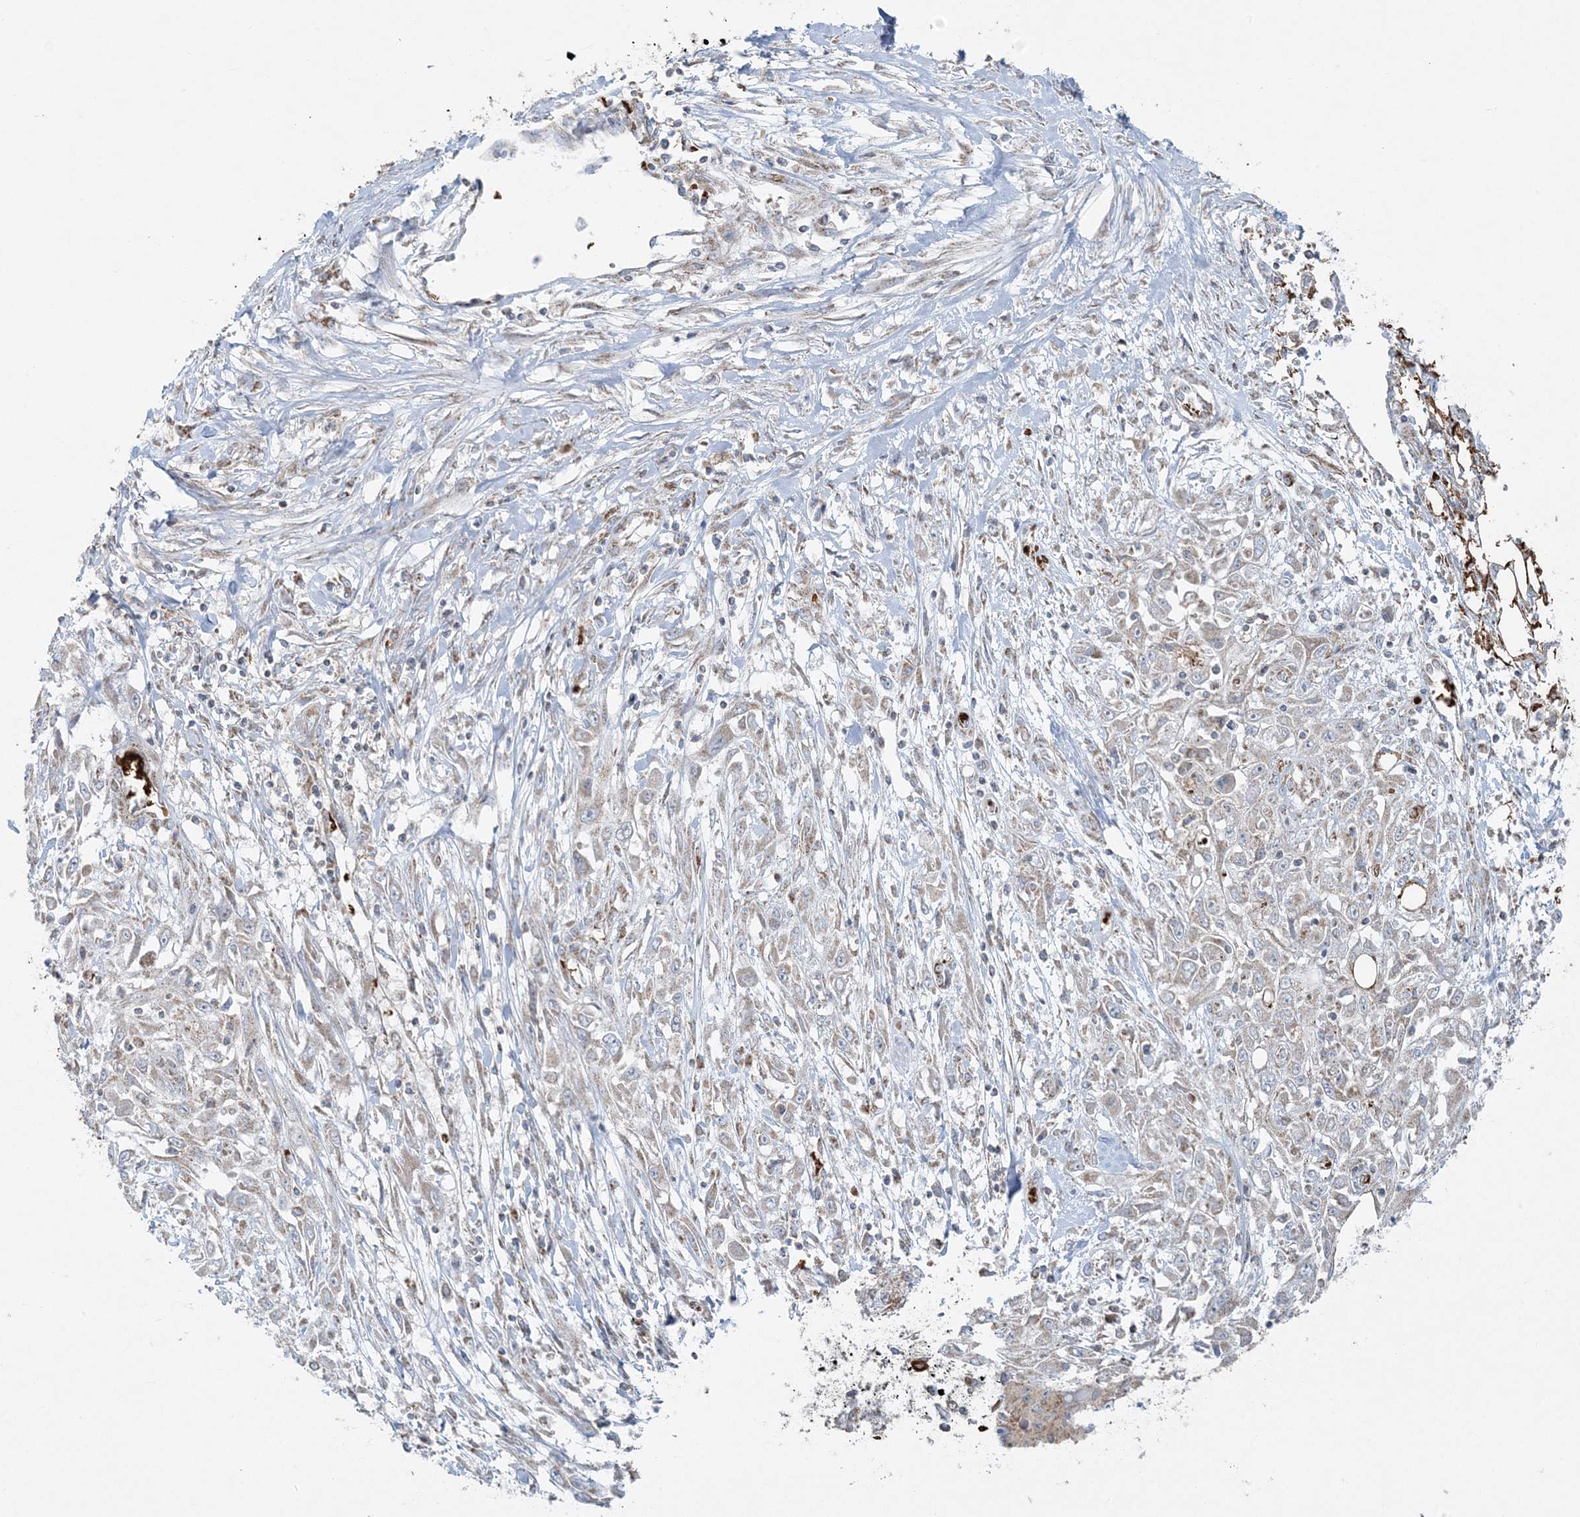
{"staining": {"intensity": "weak", "quantity": "<25%", "location": "cytoplasmic/membranous"}, "tissue": "skin cancer", "cell_type": "Tumor cells", "image_type": "cancer", "snomed": [{"axis": "morphology", "description": "Squamous cell carcinoma, NOS"}, {"axis": "morphology", "description": "Squamous cell carcinoma, metastatic, NOS"}, {"axis": "topography", "description": "Skin"}, {"axis": "topography", "description": "Lymph node"}], "caption": "The immunohistochemistry (IHC) image has no significant staining in tumor cells of skin cancer (metastatic squamous cell carcinoma) tissue.", "gene": "PIK3R4", "patient": {"sex": "male", "age": 75}}